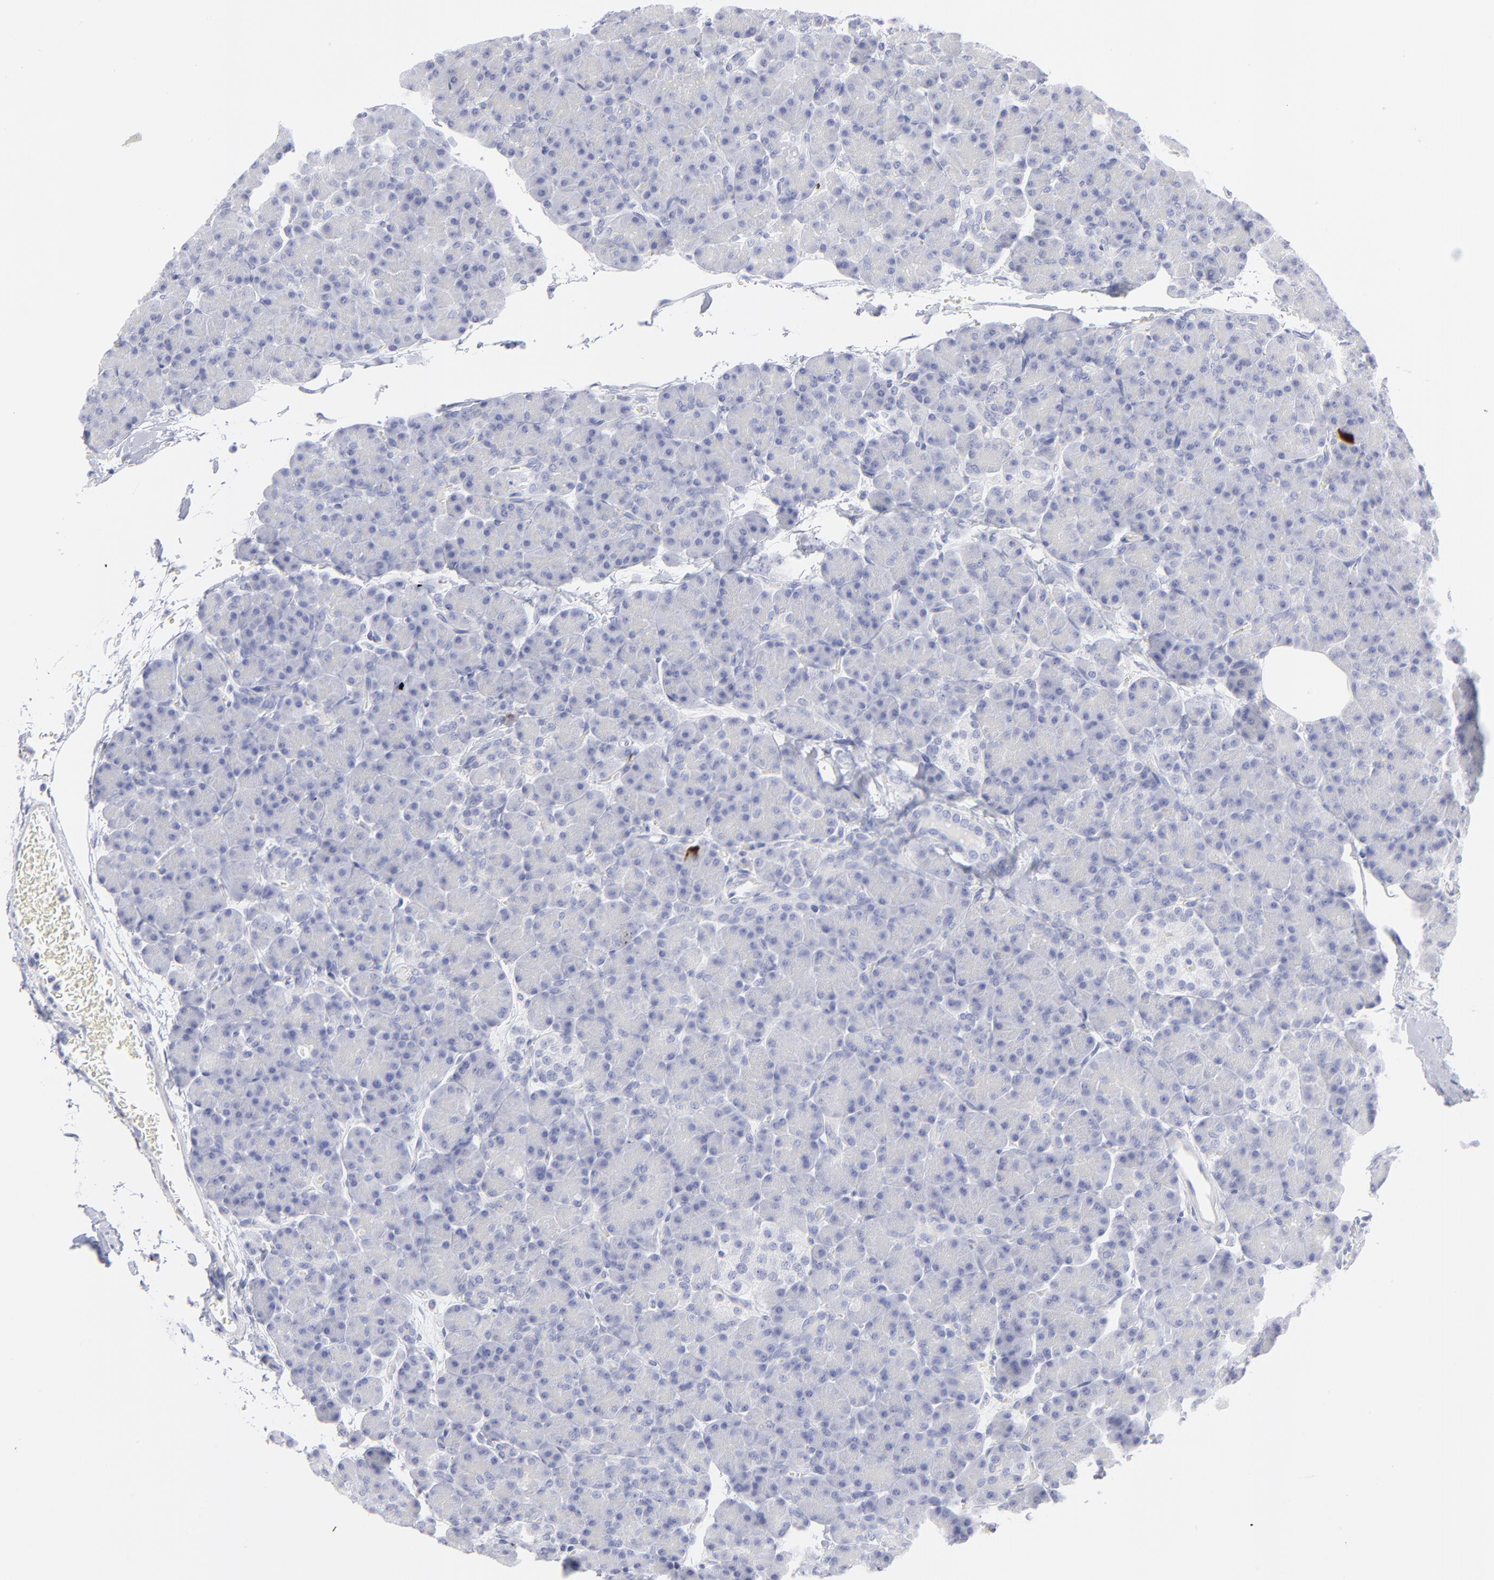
{"staining": {"intensity": "negative", "quantity": "none", "location": "none"}, "tissue": "pancreas", "cell_type": "Exocrine glandular cells", "image_type": "normal", "snomed": [{"axis": "morphology", "description": "Normal tissue, NOS"}, {"axis": "topography", "description": "Pancreas"}], "caption": "This is a photomicrograph of immunohistochemistry (IHC) staining of unremarkable pancreas, which shows no positivity in exocrine glandular cells. (Immunohistochemistry, brightfield microscopy, high magnification).", "gene": "CCNB1", "patient": {"sex": "female", "age": 43}}